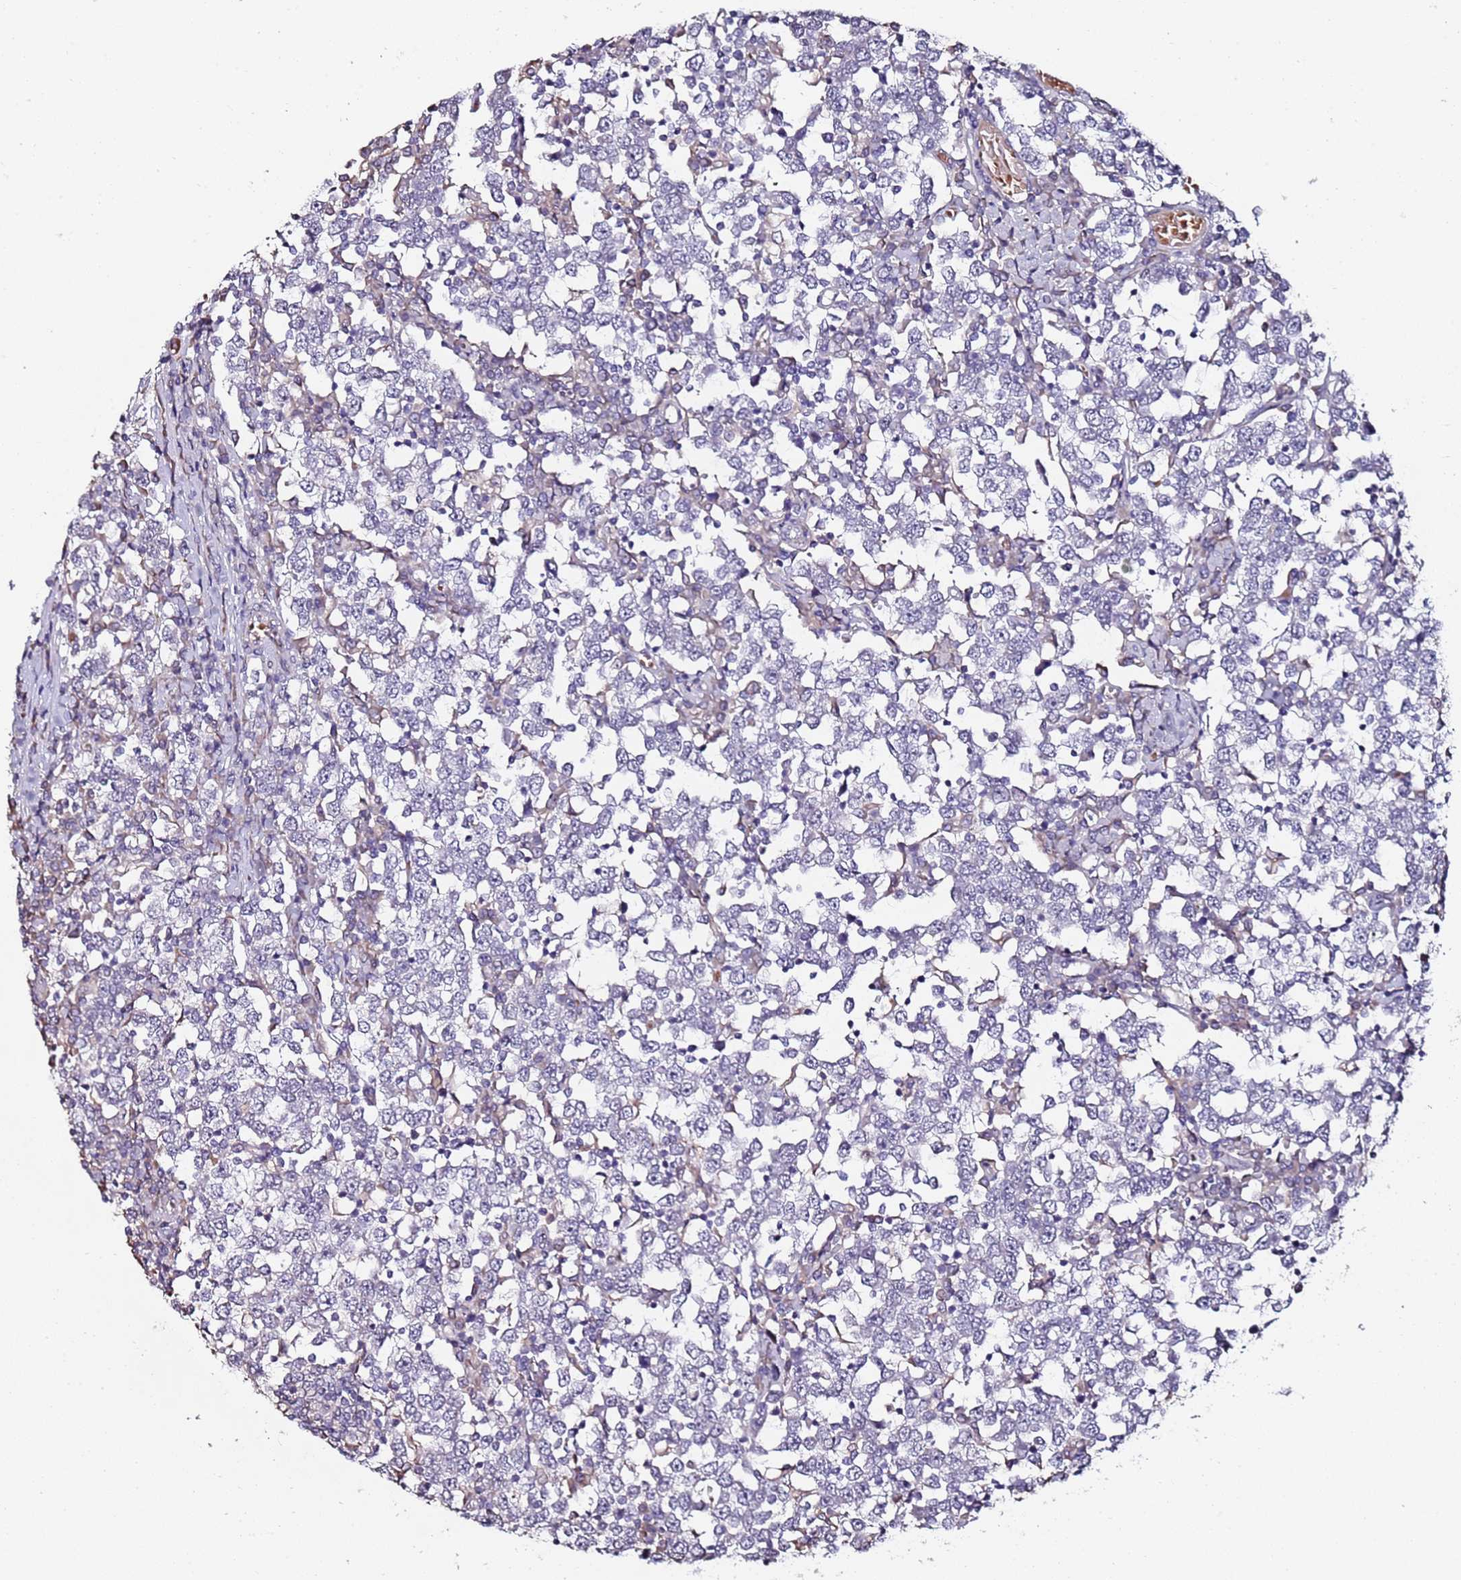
{"staining": {"intensity": "negative", "quantity": "none", "location": "none"}, "tissue": "testis cancer", "cell_type": "Tumor cells", "image_type": "cancer", "snomed": [{"axis": "morphology", "description": "Seminoma, NOS"}, {"axis": "topography", "description": "Testis"}], "caption": "IHC micrograph of testis seminoma stained for a protein (brown), which demonstrates no positivity in tumor cells.", "gene": "C3orf80", "patient": {"sex": "male", "age": 65}}